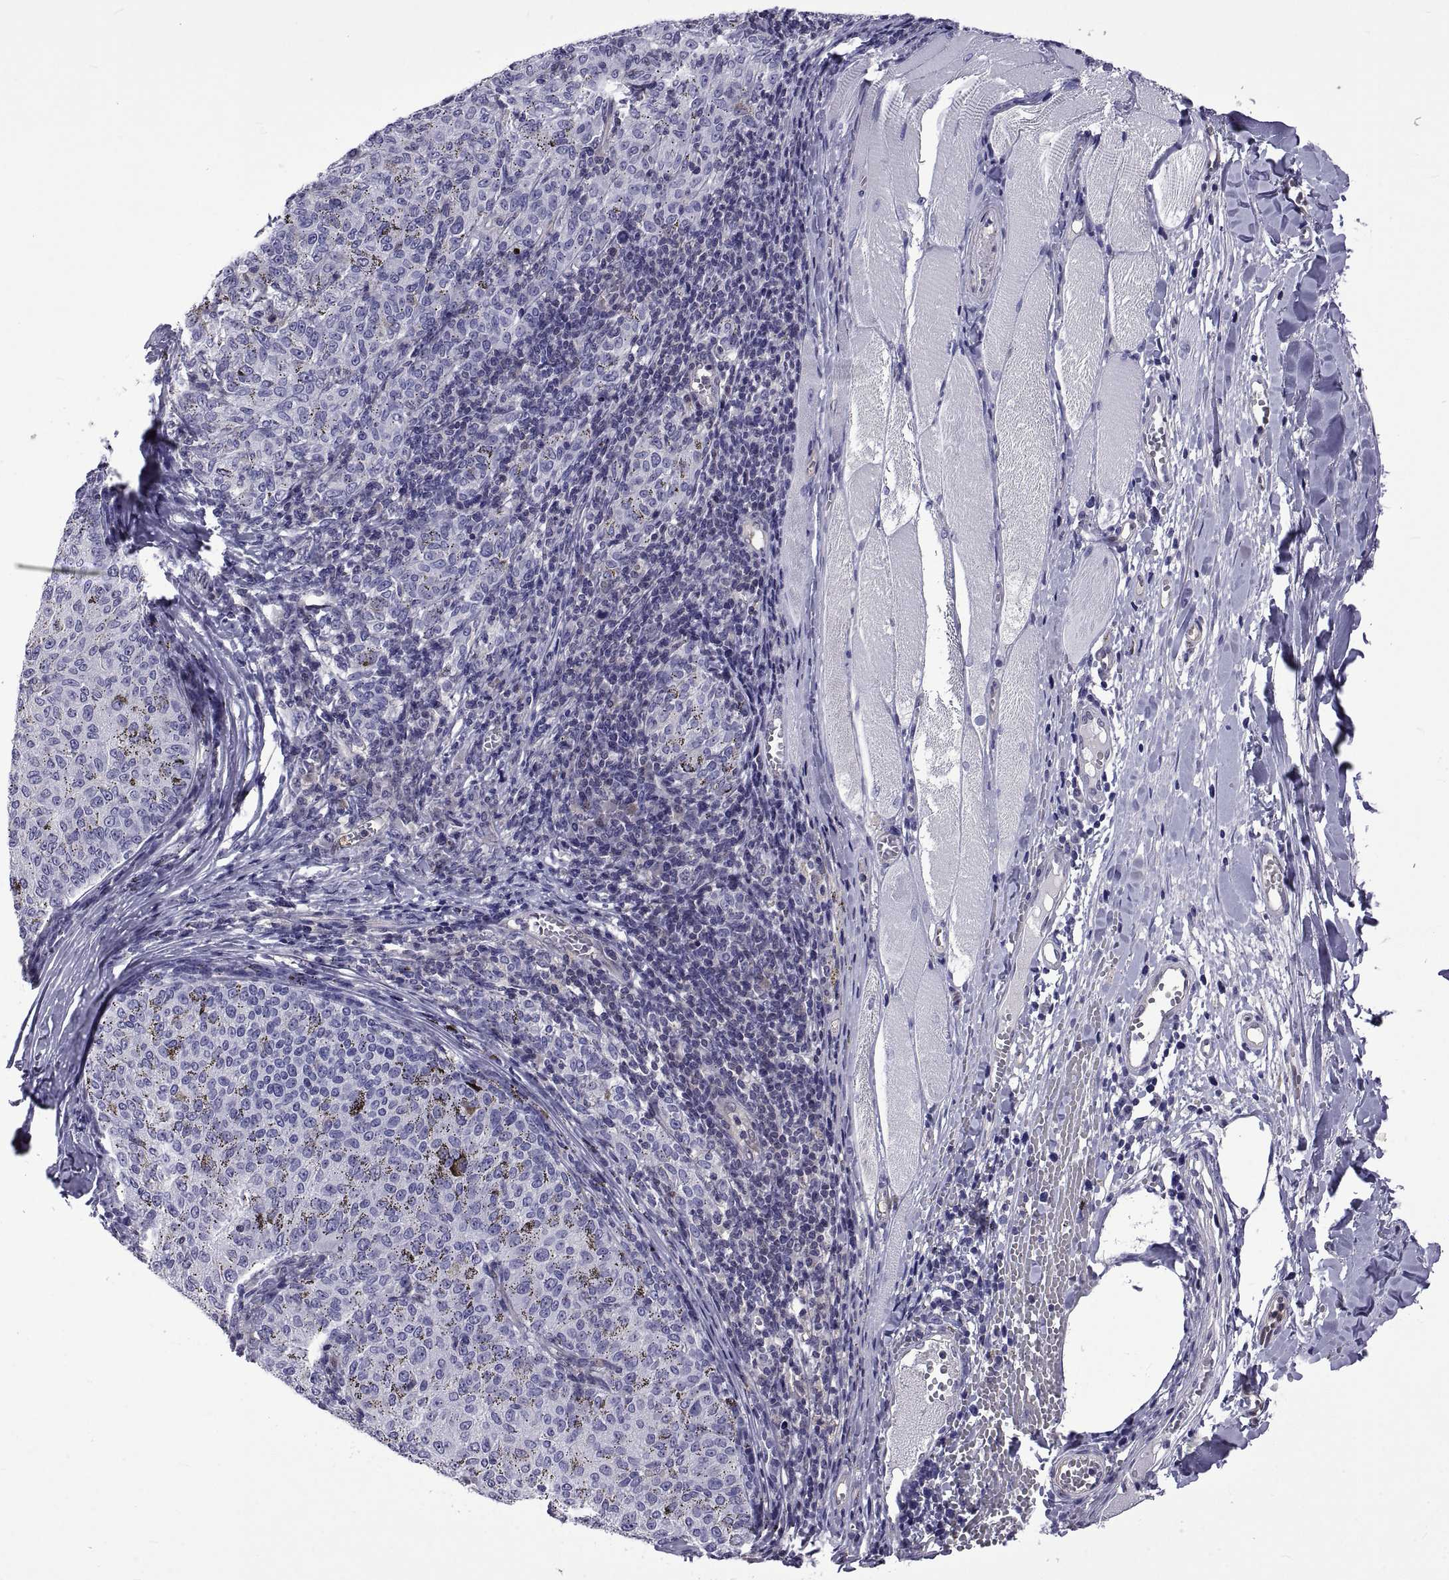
{"staining": {"intensity": "negative", "quantity": "none", "location": "none"}, "tissue": "melanoma", "cell_type": "Tumor cells", "image_type": "cancer", "snomed": [{"axis": "morphology", "description": "Malignant melanoma, NOS"}, {"axis": "topography", "description": "Skin"}], "caption": "An immunohistochemistry (IHC) photomicrograph of malignant melanoma is shown. There is no staining in tumor cells of malignant melanoma.", "gene": "LCN9", "patient": {"sex": "female", "age": 72}}